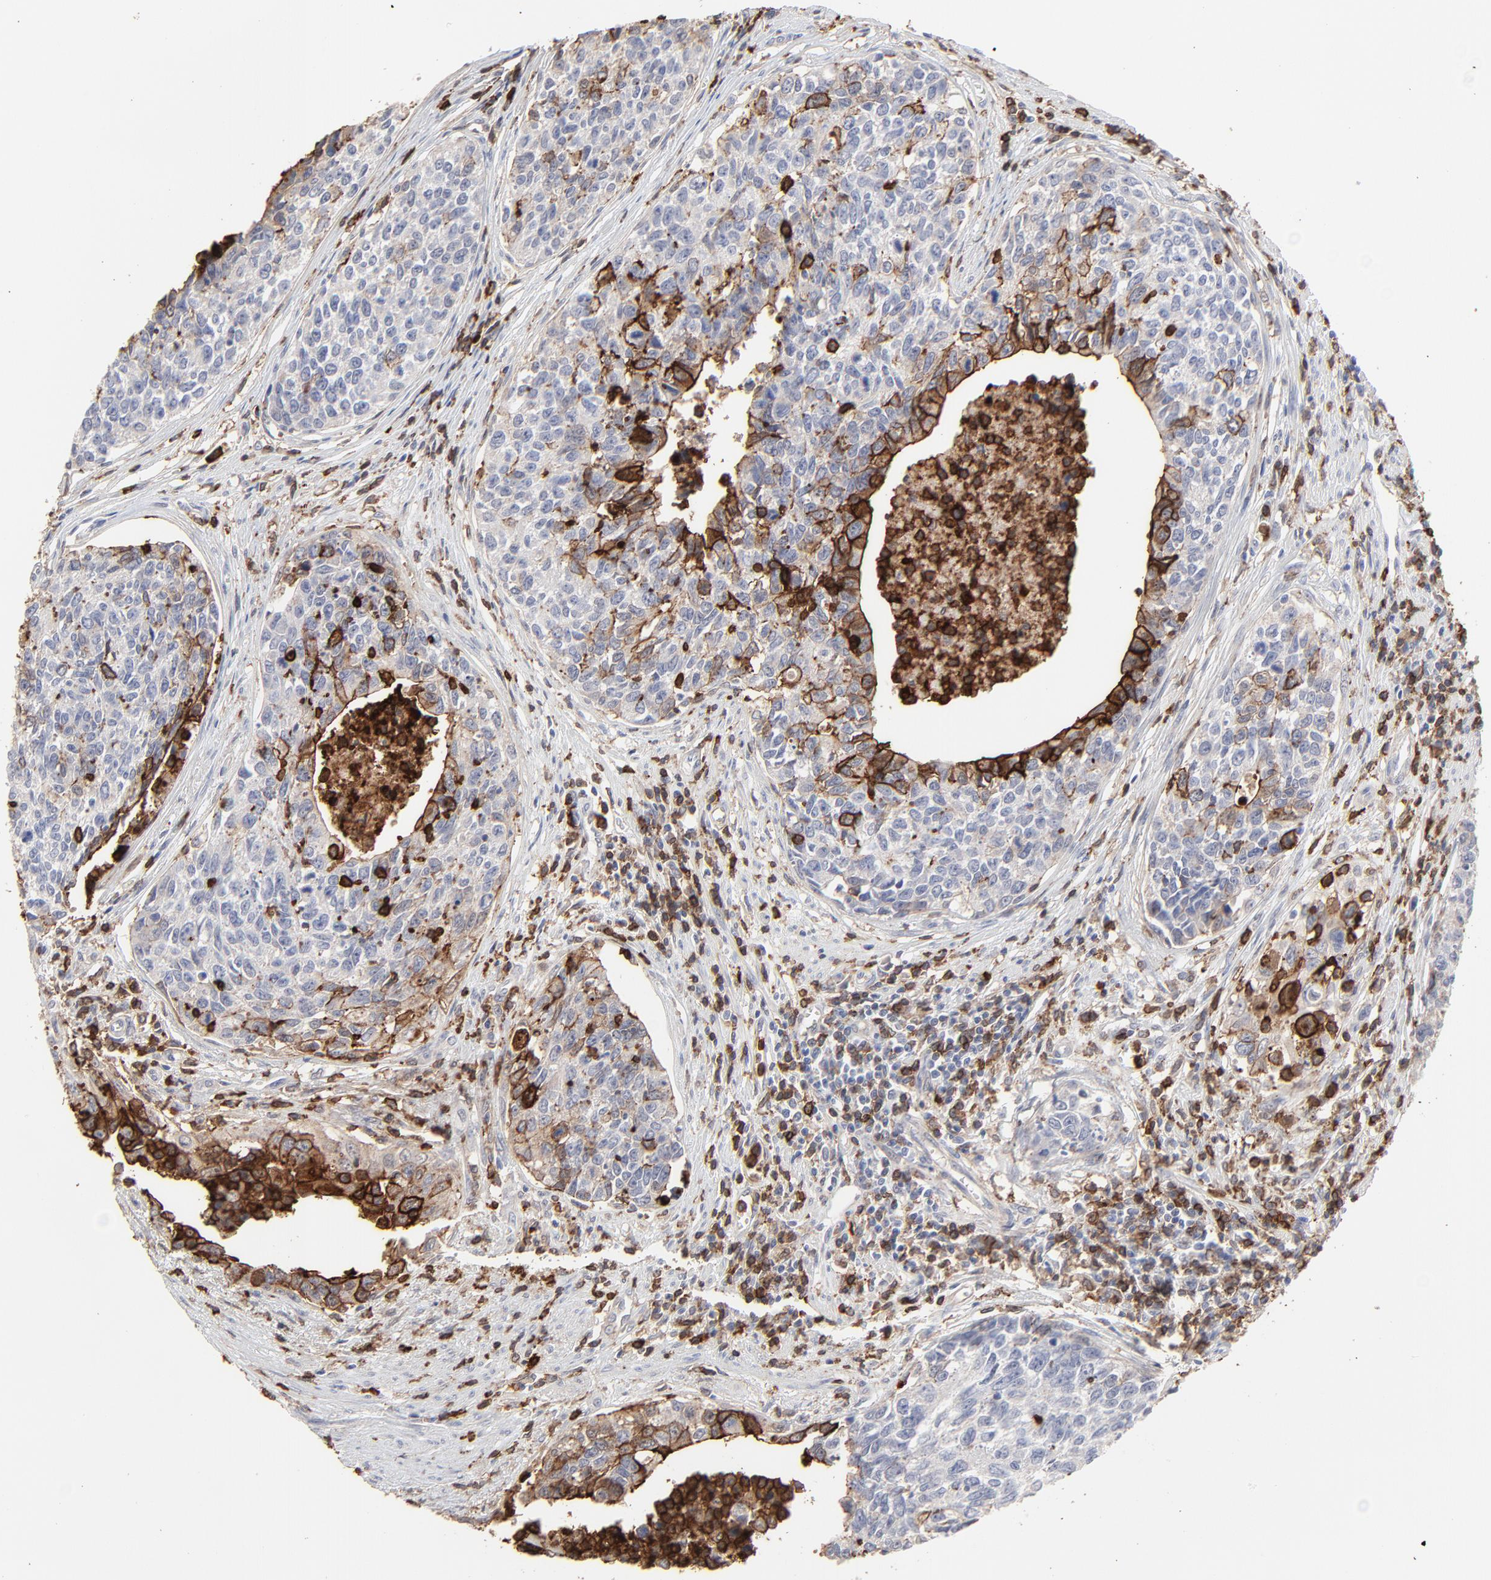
{"staining": {"intensity": "strong", "quantity": "25%-75%", "location": "cytoplasmic/membranous"}, "tissue": "urothelial cancer", "cell_type": "Tumor cells", "image_type": "cancer", "snomed": [{"axis": "morphology", "description": "Urothelial carcinoma, High grade"}, {"axis": "topography", "description": "Urinary bladder"}], "caption": "Urothelial cancer stained with immunohistochemistry (IHC) shows strong cytoplasmic/membranous expression in about 25%-75% of tumor cells. (DAB (3,3'-diaminobenzidine) IHC, brown staining for protein, blue staining for nuclei).", "gene": "SLC6A14", "patient": {"sex": "male", "age": 81}}